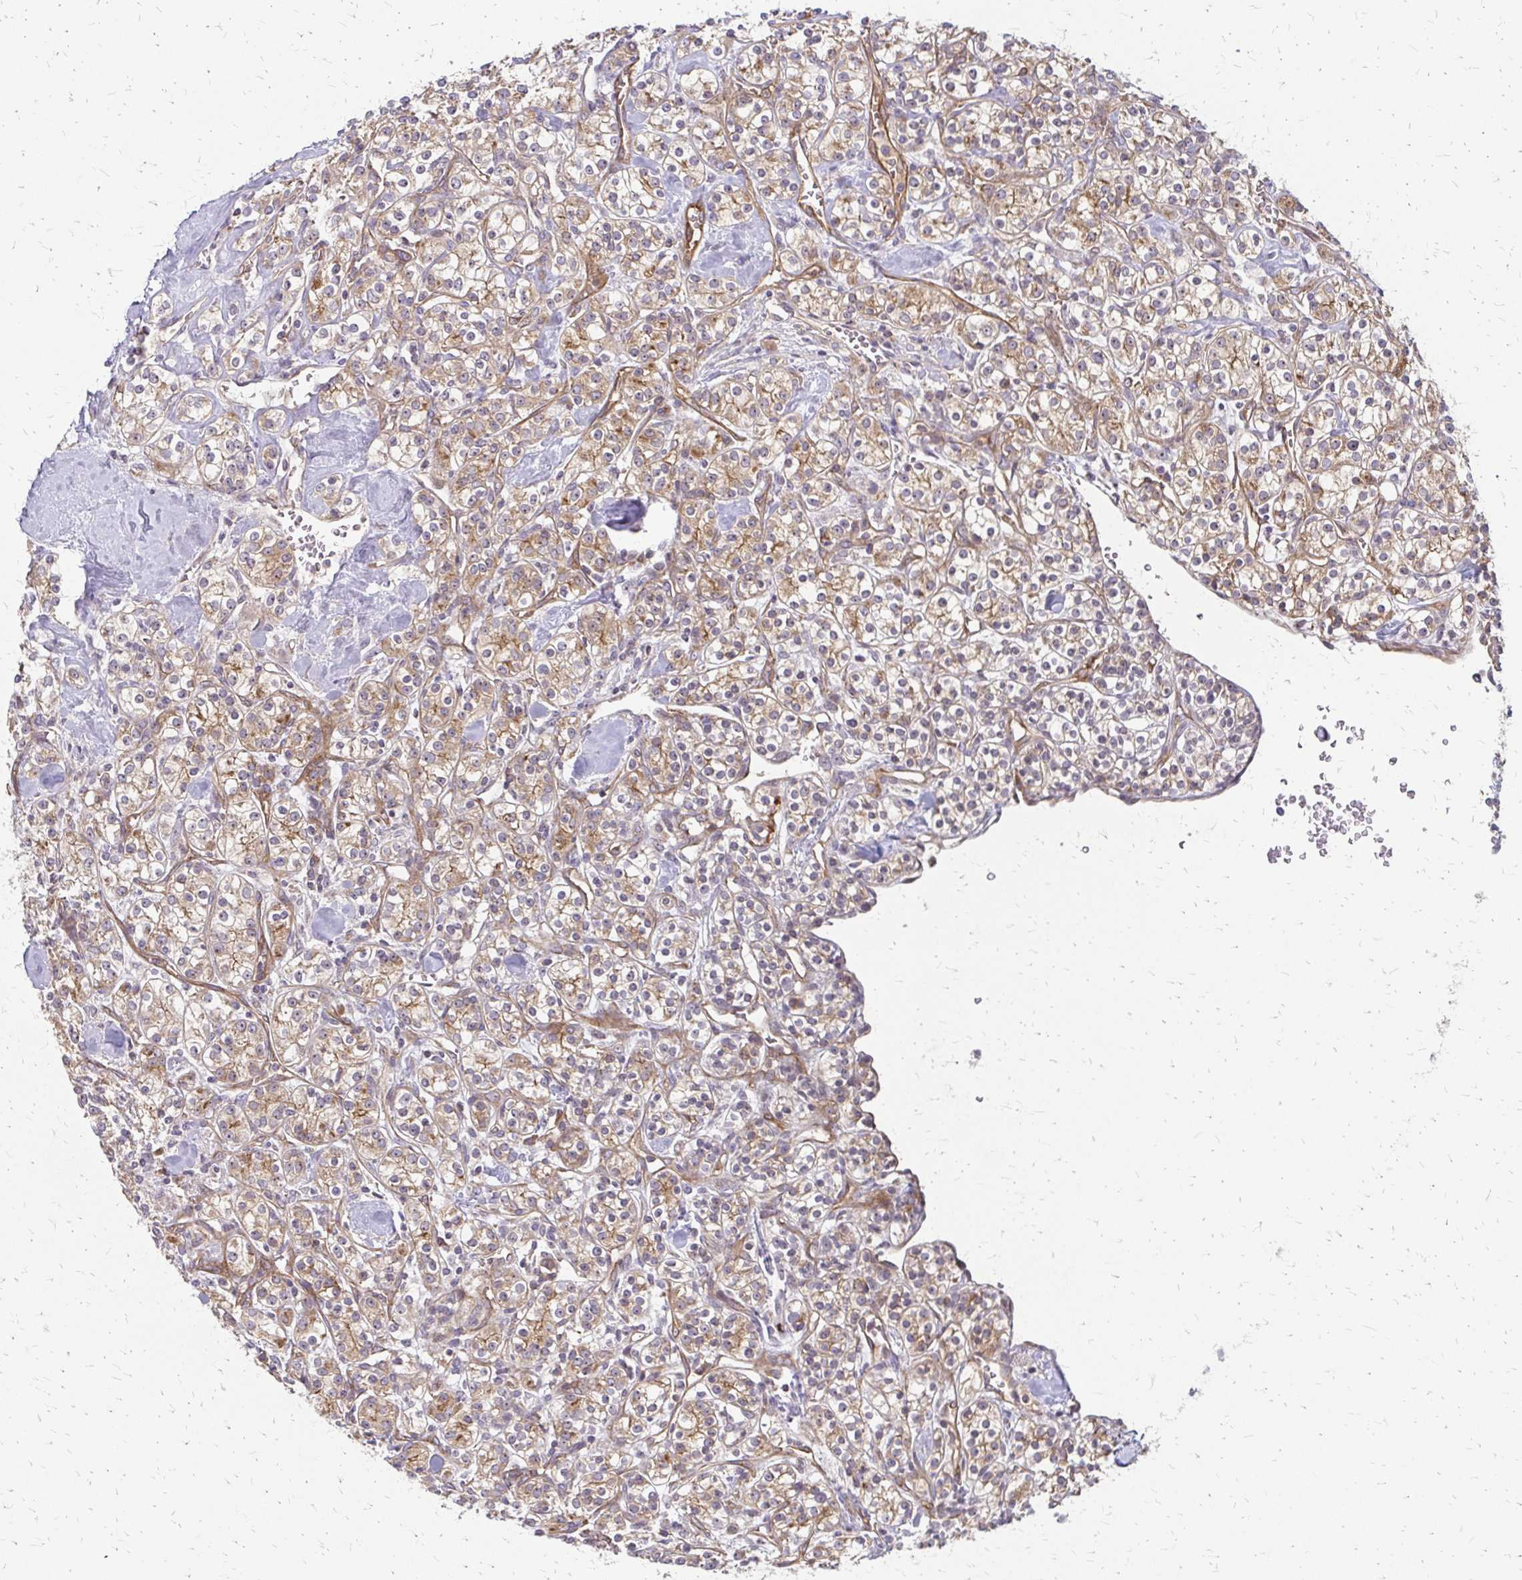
{"staining": {"intensity": "weak", "quantity": ">75%", "location": "cytoplasmic/membranous"}, "tissue": "renal cancer", "cell_type": "Tumor cells", "image_type": "cancer", "snomed": [{"axis": "morphology", "description": "Adenocarcinoma, NOS"}, {"axis": "topography", "description": "Kidney"}], "caption": "Protein analysis of renal adenocarcinoma tissue shows weak cytoplasmic/membranous expression in approximately >75% of tumor cells.", "gene": "ZNF383", "patient": {"sex": "male", "age": 77}}